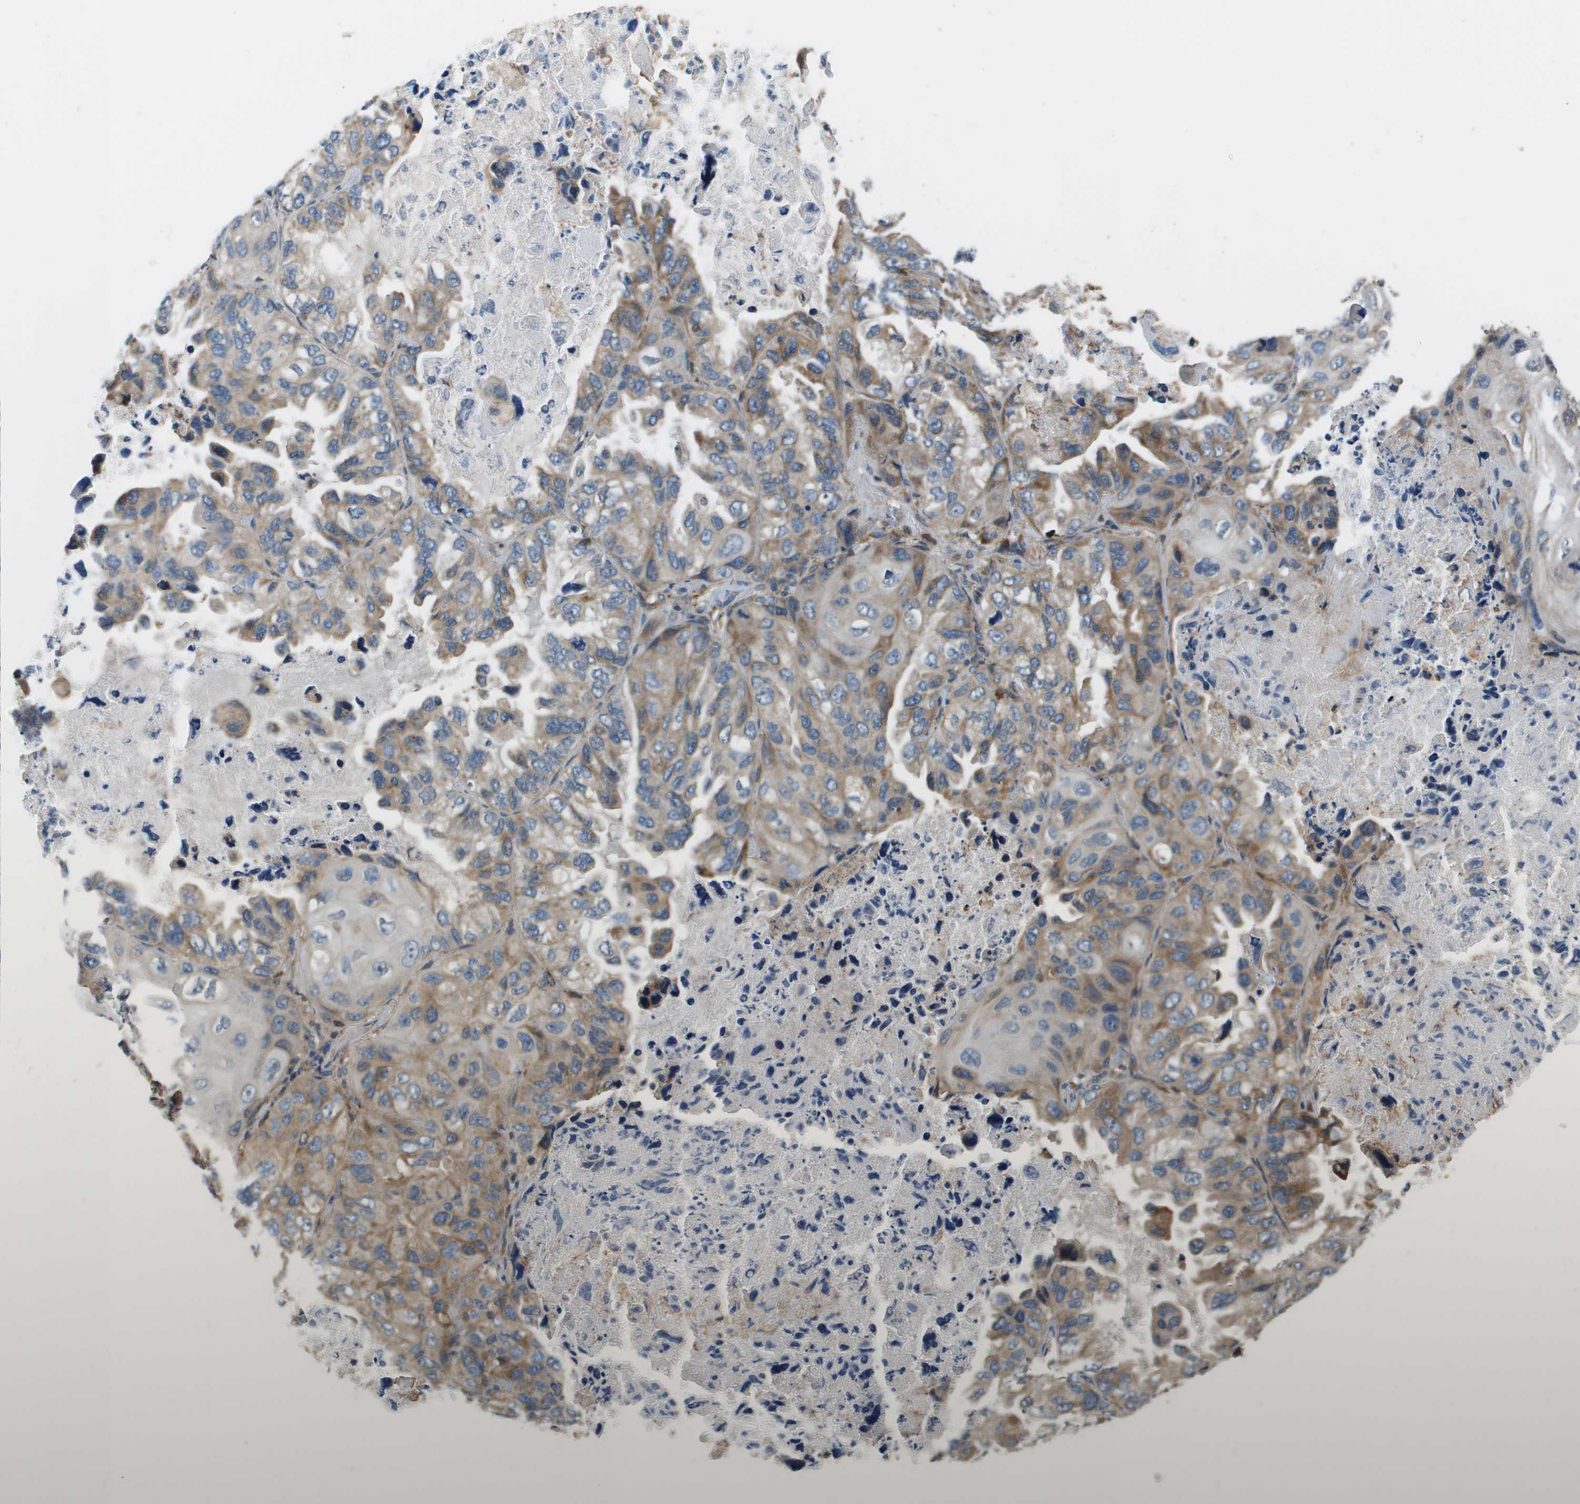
{"staining": {"intensity": "weak", "quantity": ">75%", "location": "cytoplasmic/membranous"}, "tissue": "lung cancer", "cell_type": "Tumor cells", "image_type": "cancer", "snomed": [{"axis": "morphology", "description": "Squamous cell carcinoma, NOS"}, {"axis": "topography", "description": "Lung"}], "caption": "A micrograph showing weak cytoplasmic/membranous staining in approximately >75% of tumor cells in squamous cell carcinoma (lung), as visualized by brown immunohistochemical staining.", "gene": "SAMSN1", "patient": {"sex": "female", "age": 73}}